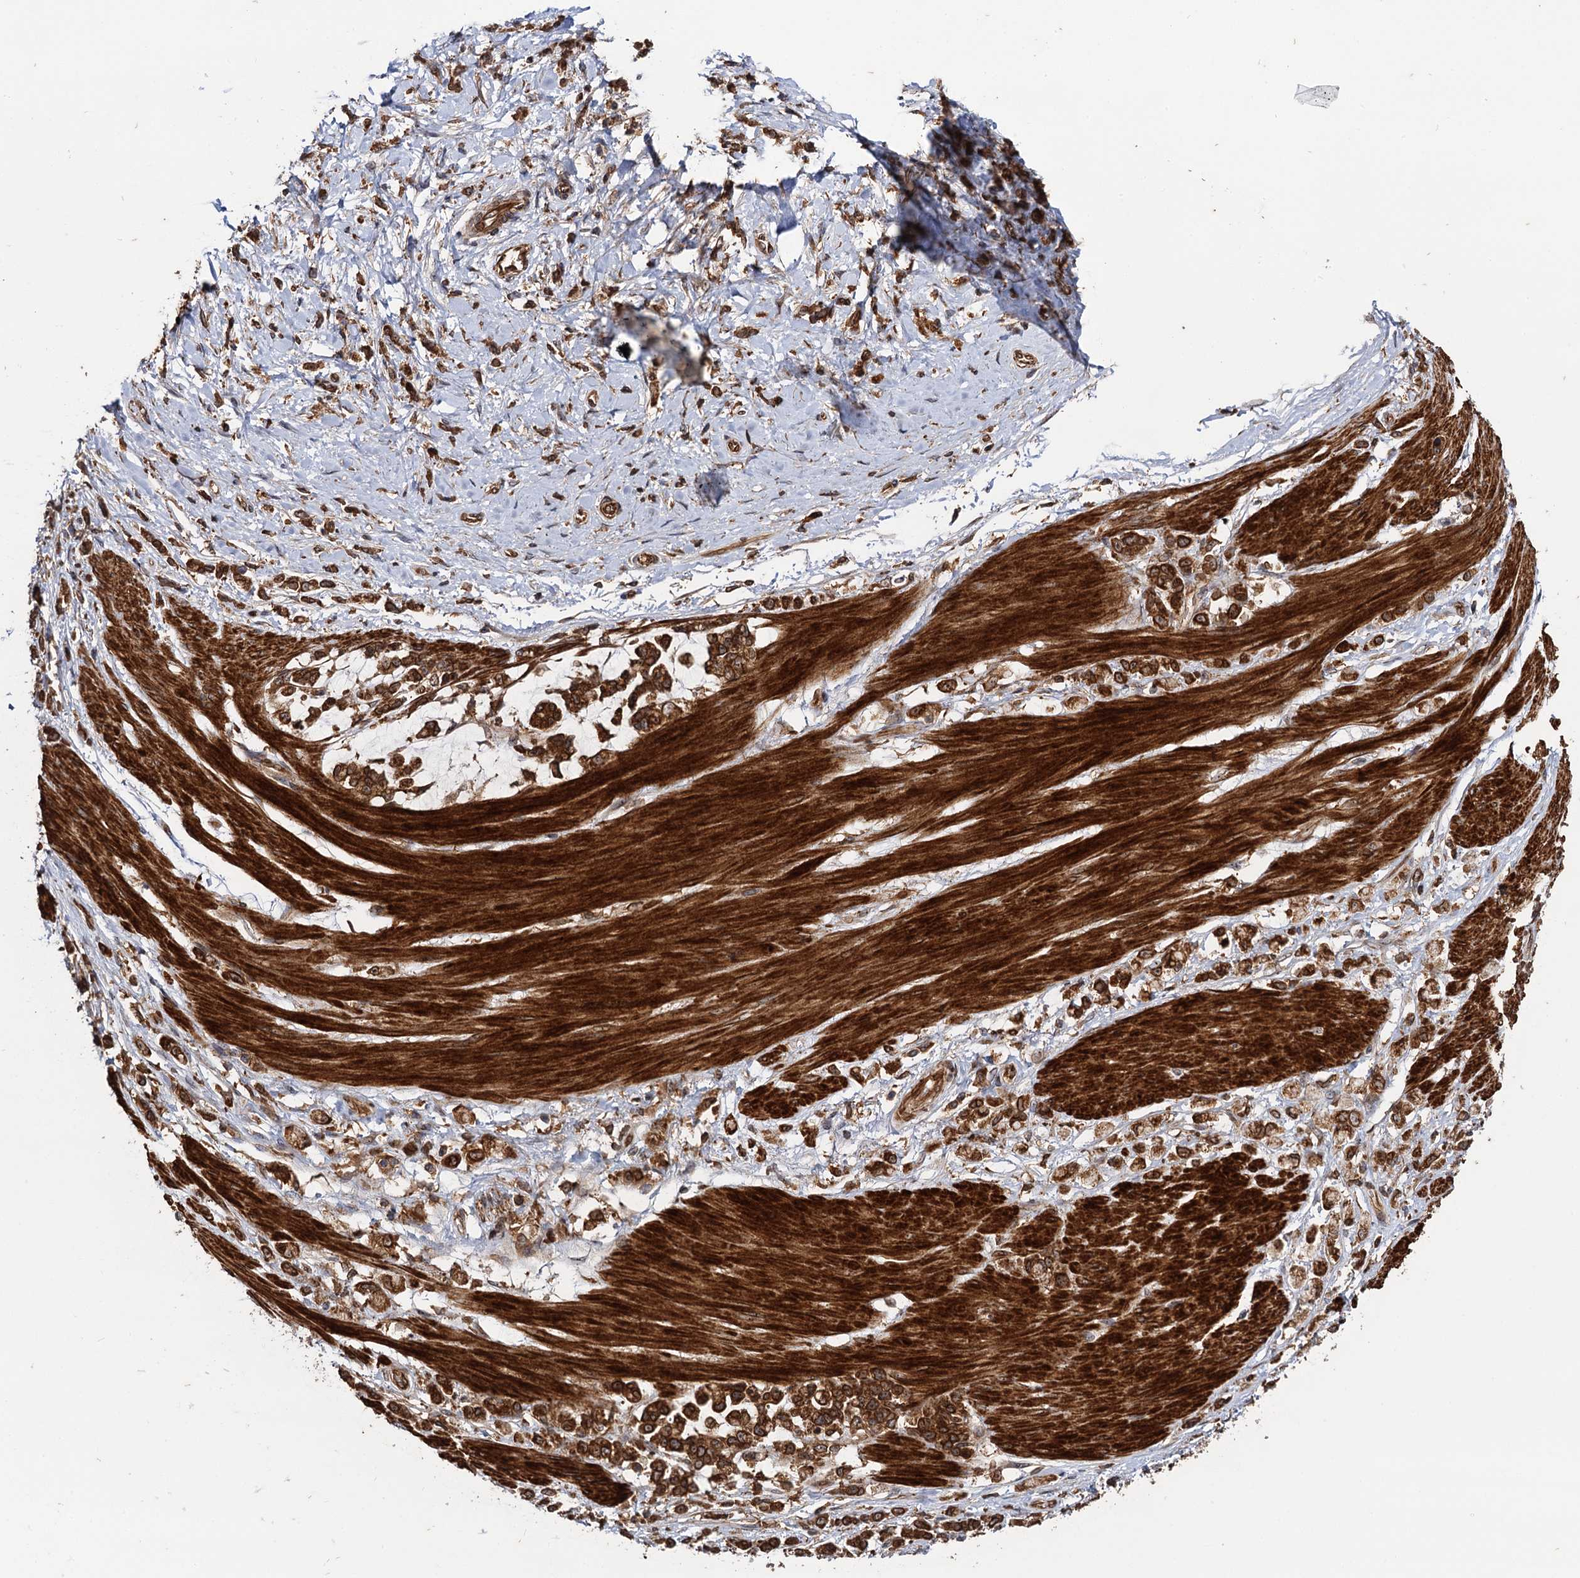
{"staining": {"intensity": "strong", "quantity": ">75%", "location": "cytoplasmic/membranous"}, "tissue": "stomach cancer", "cell_type": "Tumor cells", "image_type": "cancer", "snomed": [{"axis": "morphology", "description": "Adenocarcinoma, NOS"}, {"axis": "topography", "description": "Stomach"}], "caption": "IHC of stomach cancer exhibits high levels of strong cytoplasmic/membranous positivity in approximately >75% of tumor cells.", "gene": "BORA", "patient": {"sex": "female", "age": 60}}